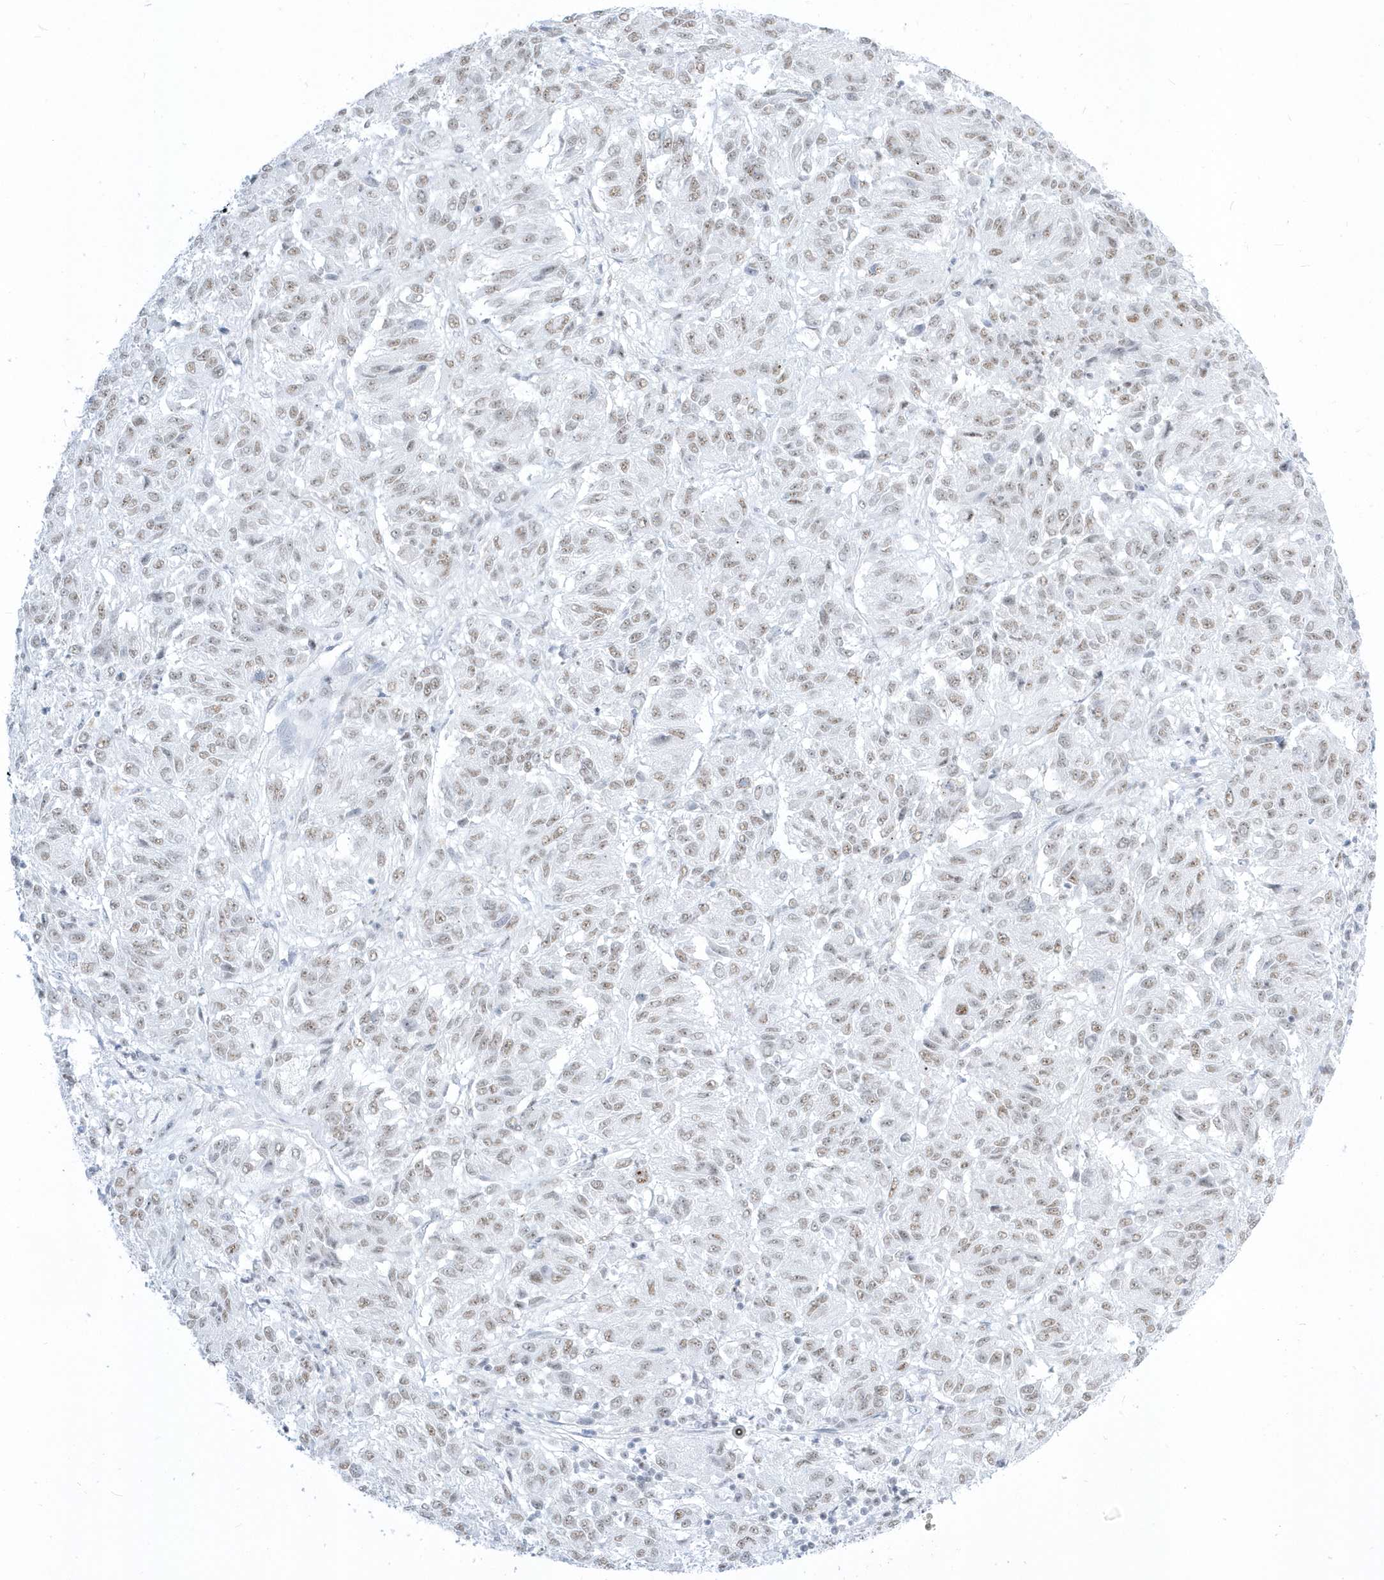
{"staining": {"intensity": "weak", "quantity": ">75%", "location": "nuclear"}, "tissue": "melanoma", "cell_type": "Tumor cells", "image_type": "cancer", "snomed": [{"axis": "morphology", "description": "Malignant melanoma, Metastatic site"}, {"axis": "topography", "description": "Lung"}], "caption": "A histopathology image showing weak nuclear expression in approximately >75% of tumor cells in melanoma, as visualized by brown immunohistochemical staining.", "gene": "PLEKHN1", "patient": {"sex": "male", "age": 64}}